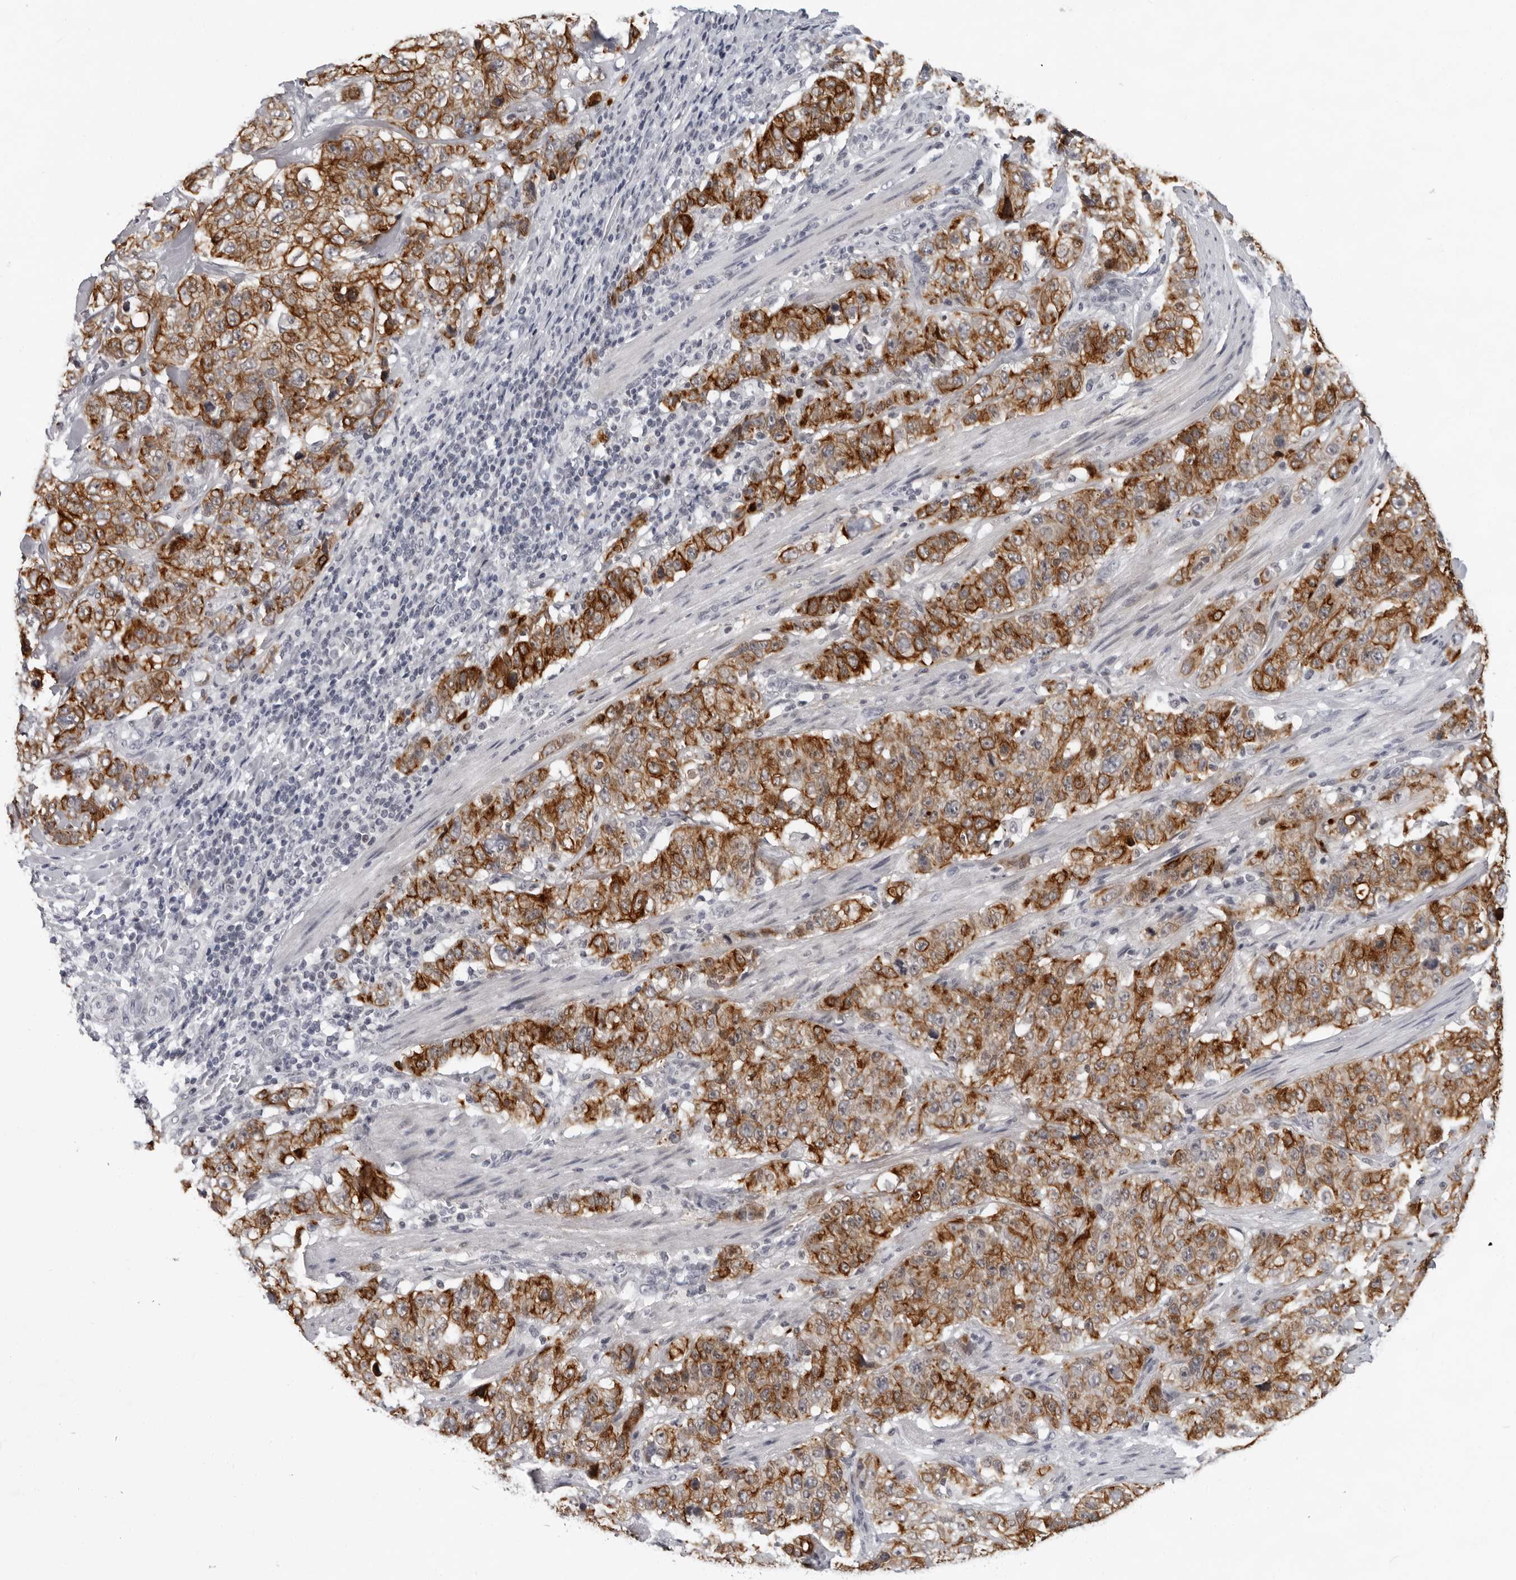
{"staining": {"intensity": "strong", "quantity": ">75%", "location": "cytoplasmic/membranous"}, "tissue": "stomach cancer", "cell_type": "Tumor cells", "image_type": "cancer", "snomed": [{"axis": "morphology", "description": "Adenocarcinoma, NOS"}, {"axis": "topography", "description": "Stomach"}], "caption": "Brown immunohistochemical staining in human adenocarcinoma (stomach) reveals strong cytoplasmic/membranous expression in about >75% of tumor cells. Nuclei are stained in blue.", "gene": "CCDC28B", "patient": {"sex": "male", "age": 48}}